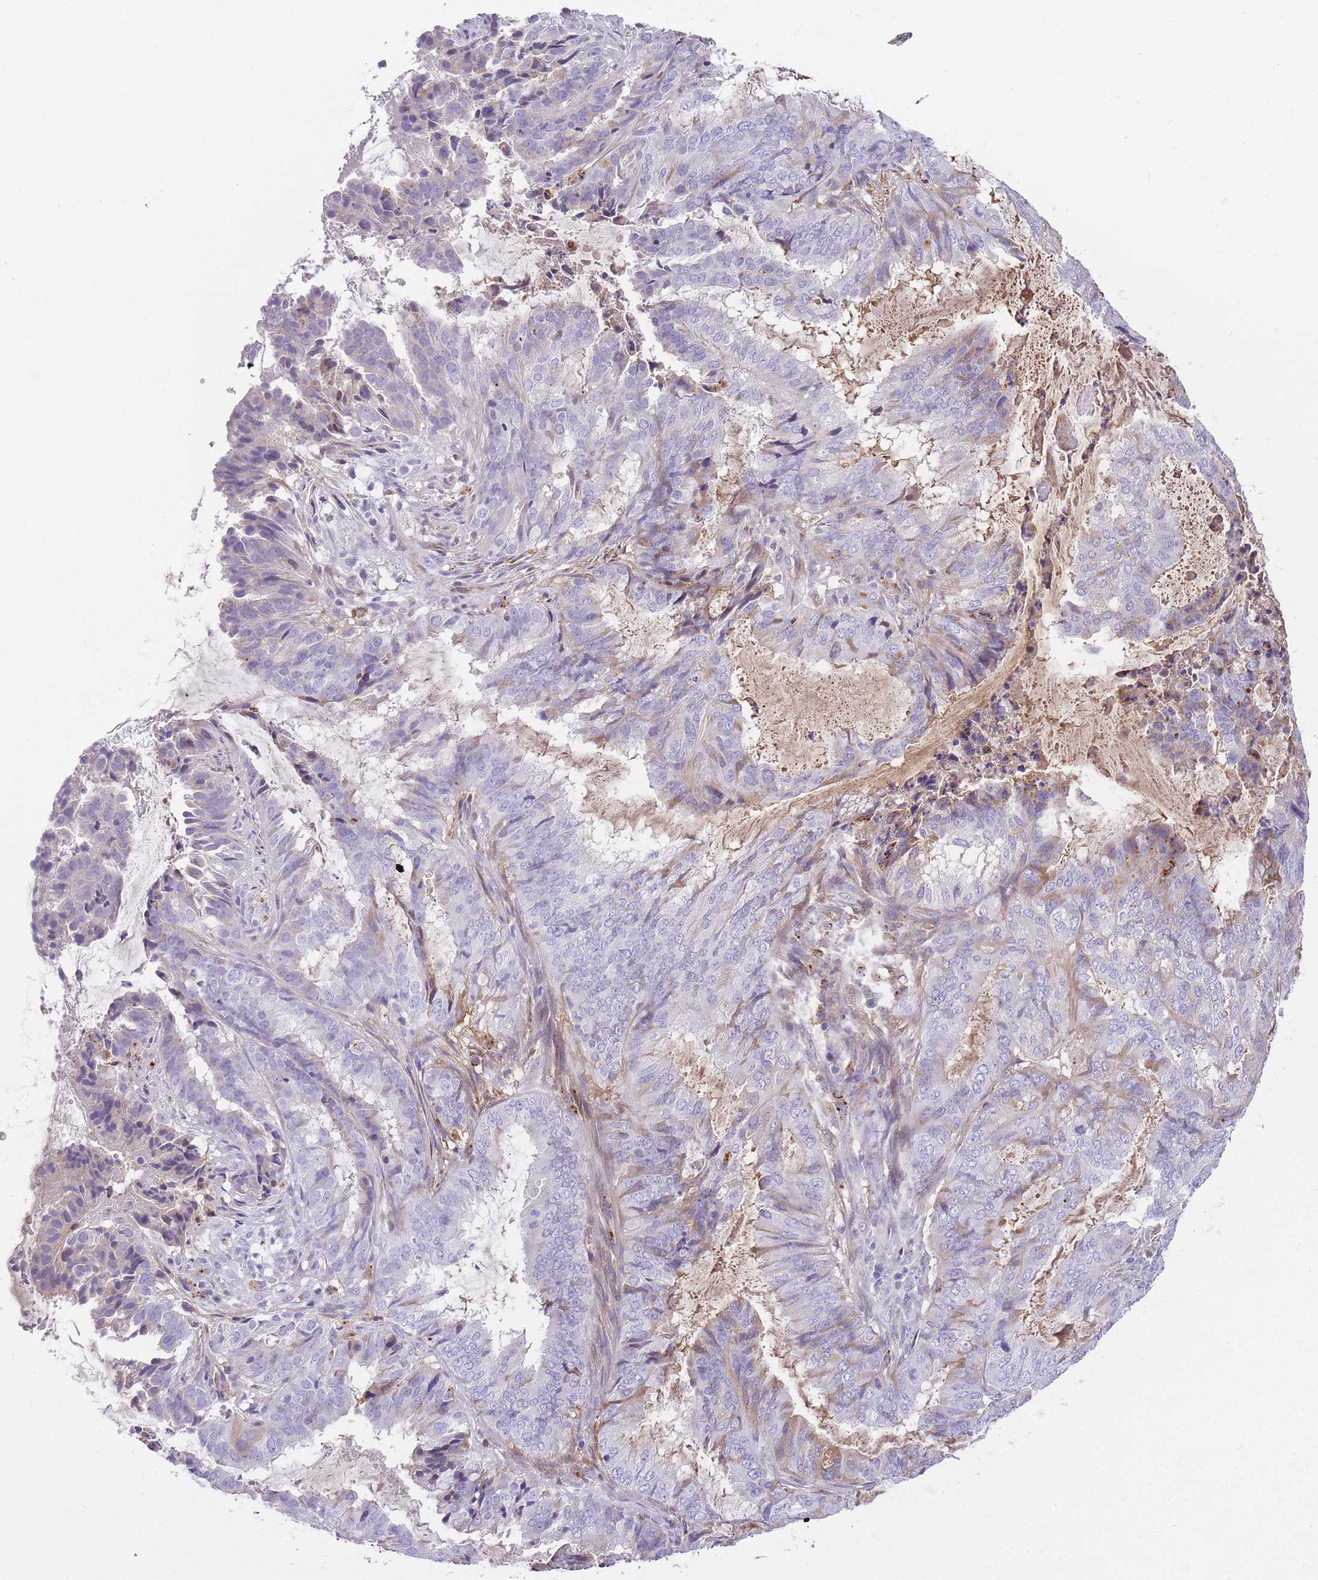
{"staining": {"intensity": "weak", "quantity": "<25%", "location": "cytoplasmic/membranous"}, "tissue": "endometrial cancer", "cell_type": "Tumor cells", "image_type": "cancer", "snomed": [{"axis": "morphology", "description": "Adenocarcinoma, NOS"}, {"axis": "topography", "description": "Endometrium"}], "caption": "Human endometrial cancer (adenocarcinoma) stained for a protein using immunohistochemistry displays no positivity in tumor cells.", "gene": "GNAT1", "patient": {"sex": "female", "age": 51}}